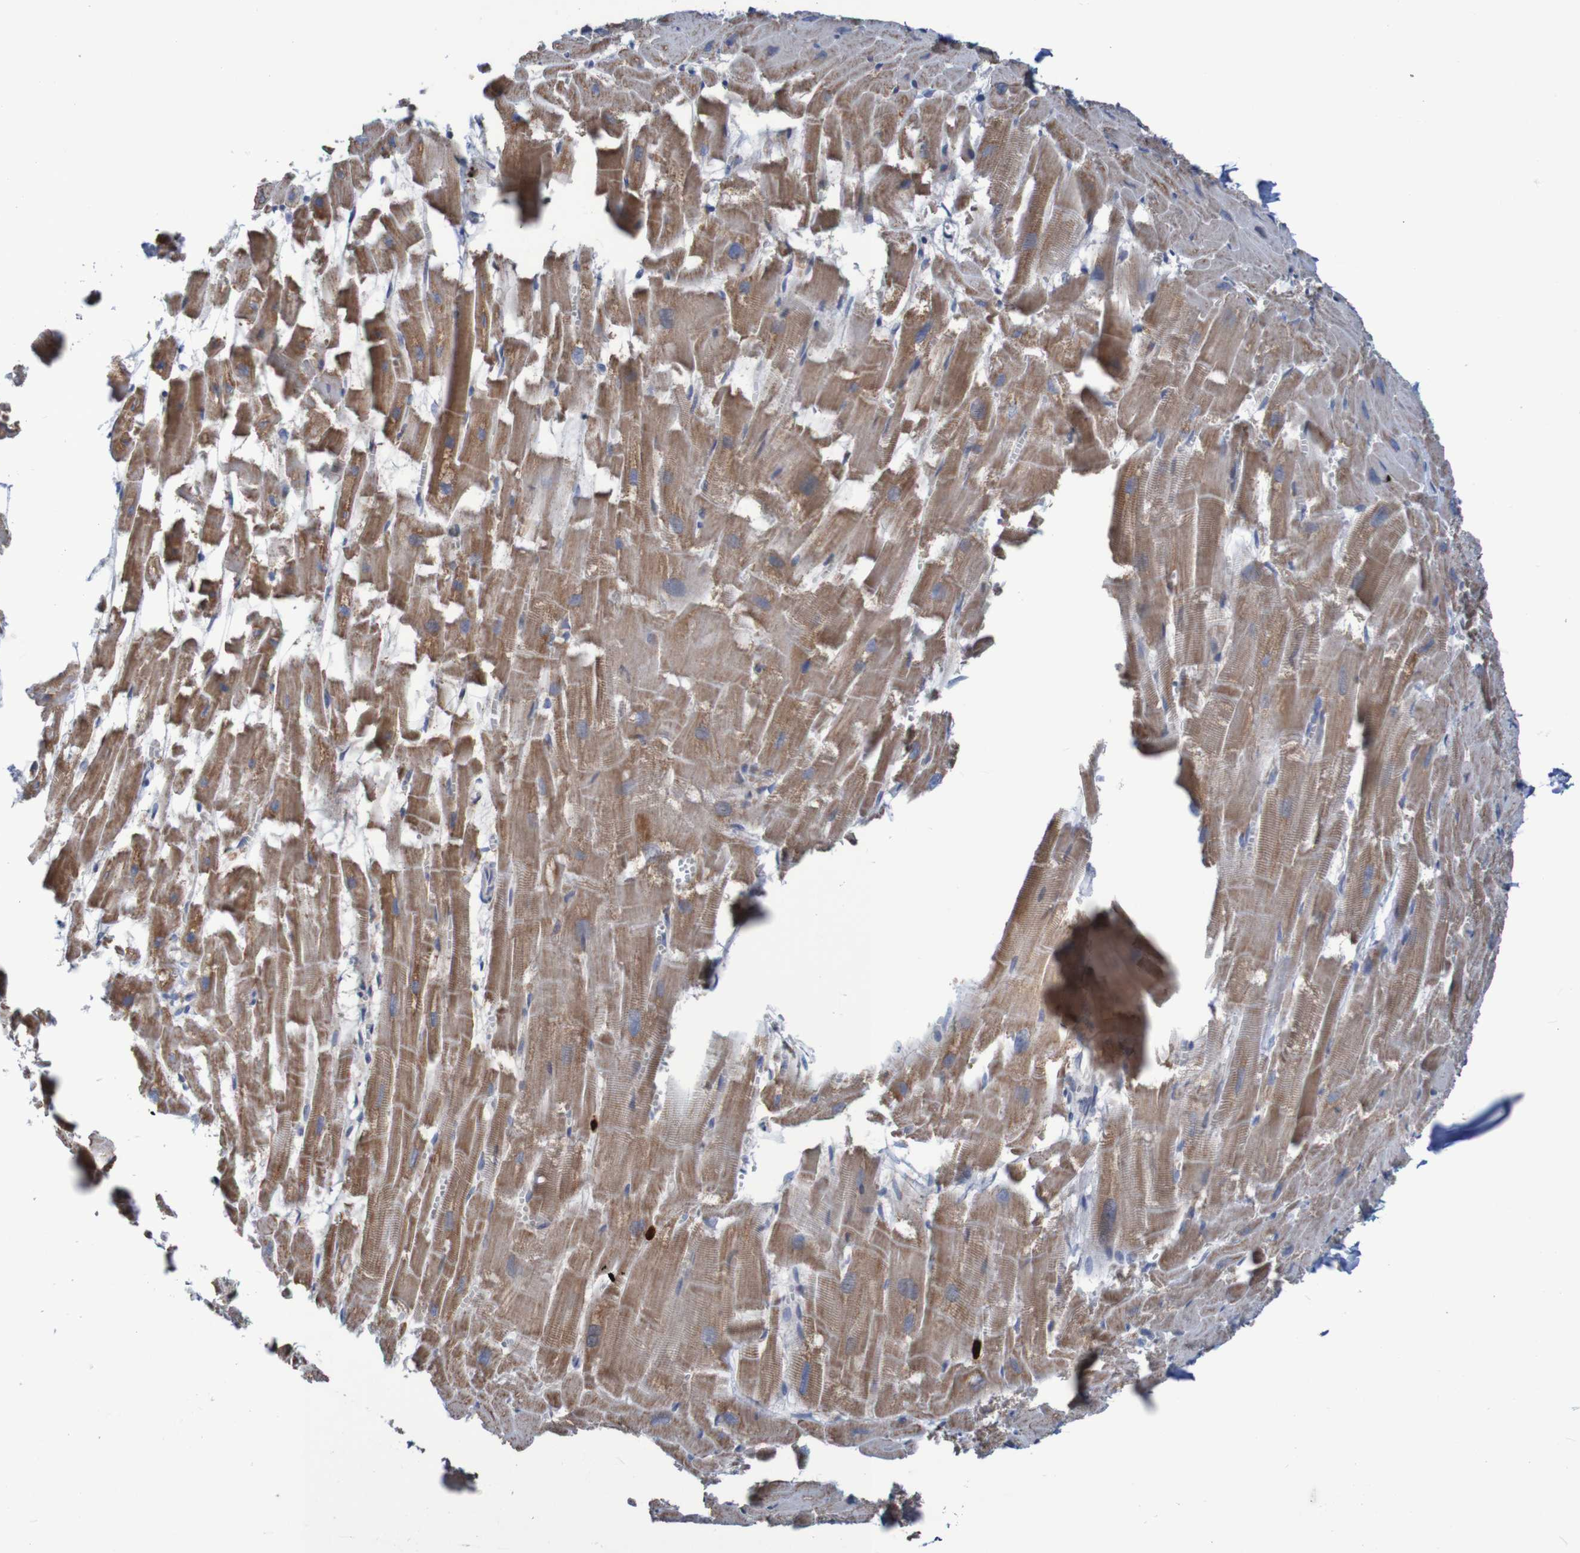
{"staining": {"intensity": "moderate", "quantity": ">75%", "location": "cytoplasmic/membranous"}, "tissue": "heart muscle", "cell_type": "Cardiomyocytes", "image_type": "normal", "snomed": [{"axis": "morphology", "description": "Normal tissue, NOS"}, {"axis": "topography", "description": "Heart"}], "caption": "Approximately >75% of cardiomyocytes in normal human heart muscle show moderate cytoplasmic/membranous protein staining as visualized by brown immunohistochemical staining.", "gene": "PARP4", "patient": {"sex": "female", "age": 19}}